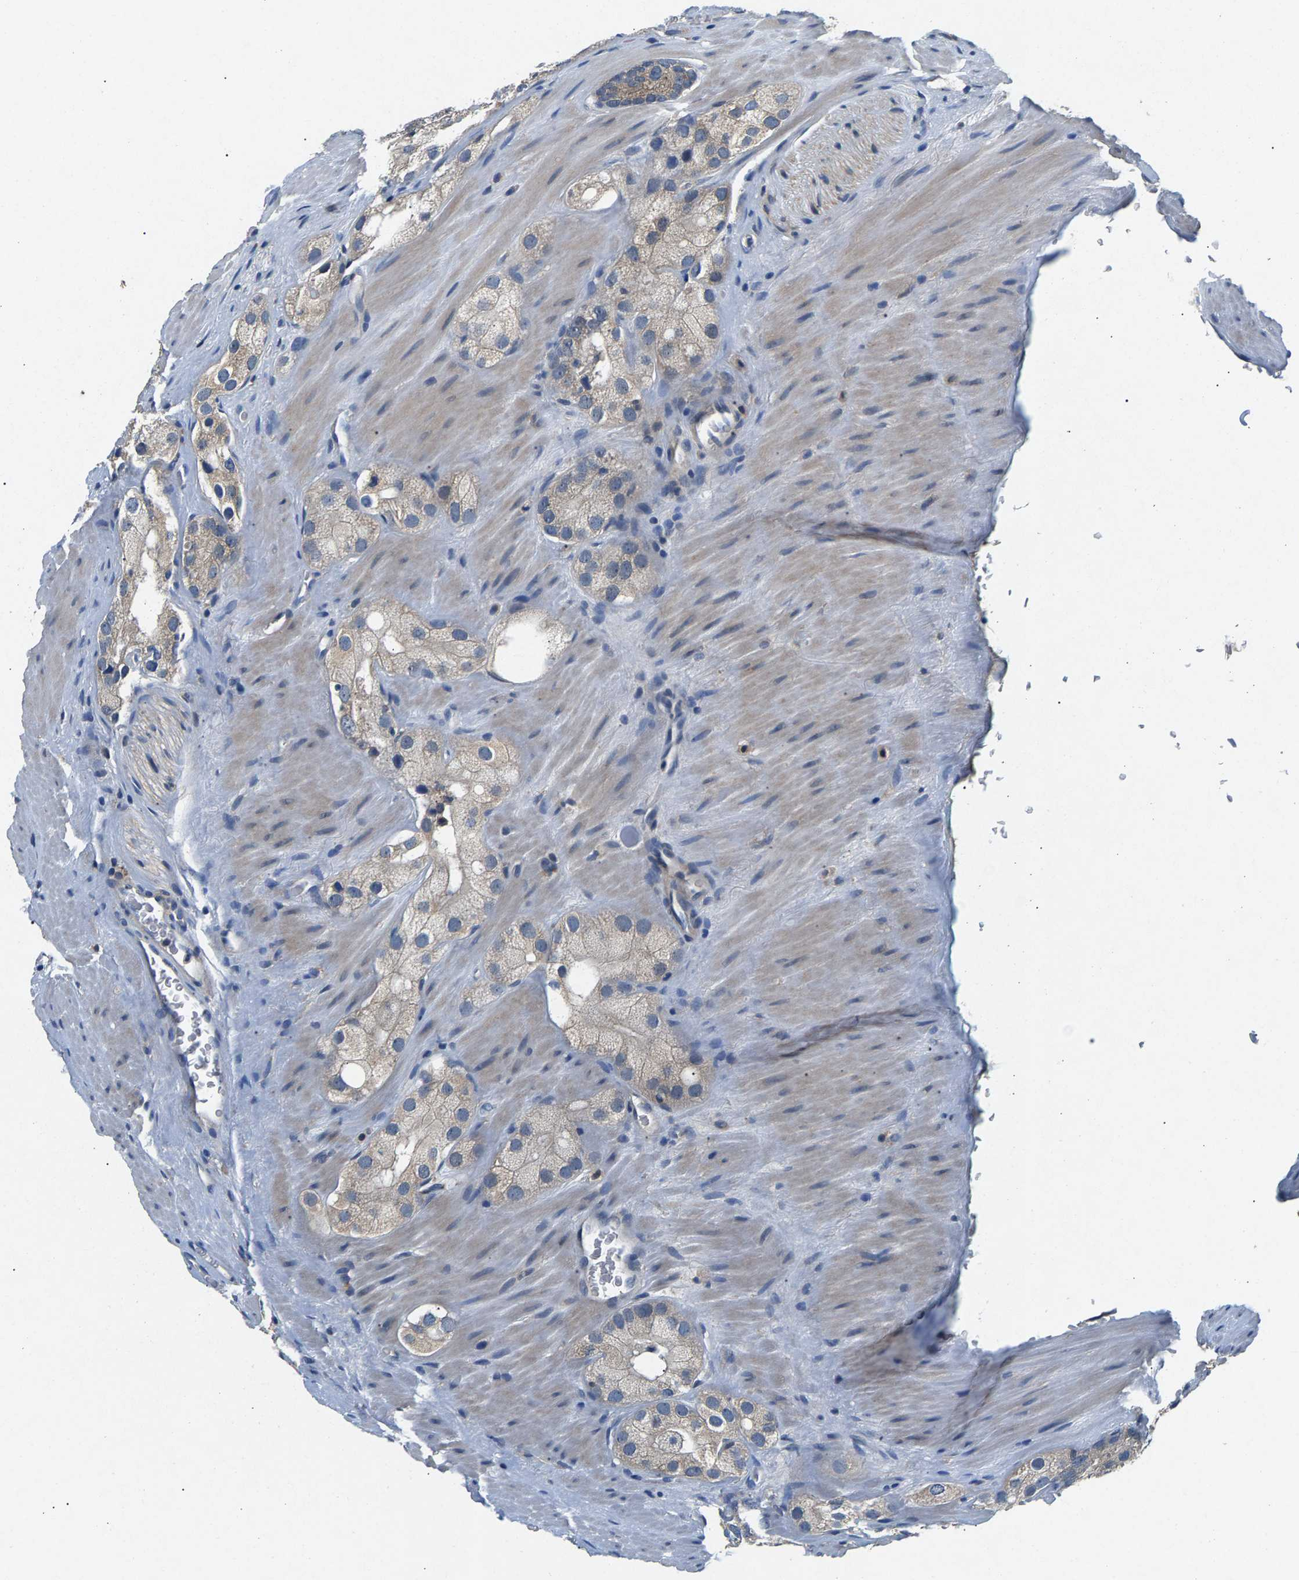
{"staining": {"intensity": "negative", "quantity": "none", "location": "none"}, "tissue": "prostate cancer", "cell_type": "Tumor cells", "image_type": "cancer", "snomed": [{"axis": "morphology", "description": "Adenocarcinoma, High grade"}, {"axis": "topography", "description": "Prostate"}], "caption": "Protein analysis of prostate adenocarcinoma (high-grade) displays no significant staining in tumor cells.", "gene": "NT5C", "patient": {"sex": "male", "age": 63}}